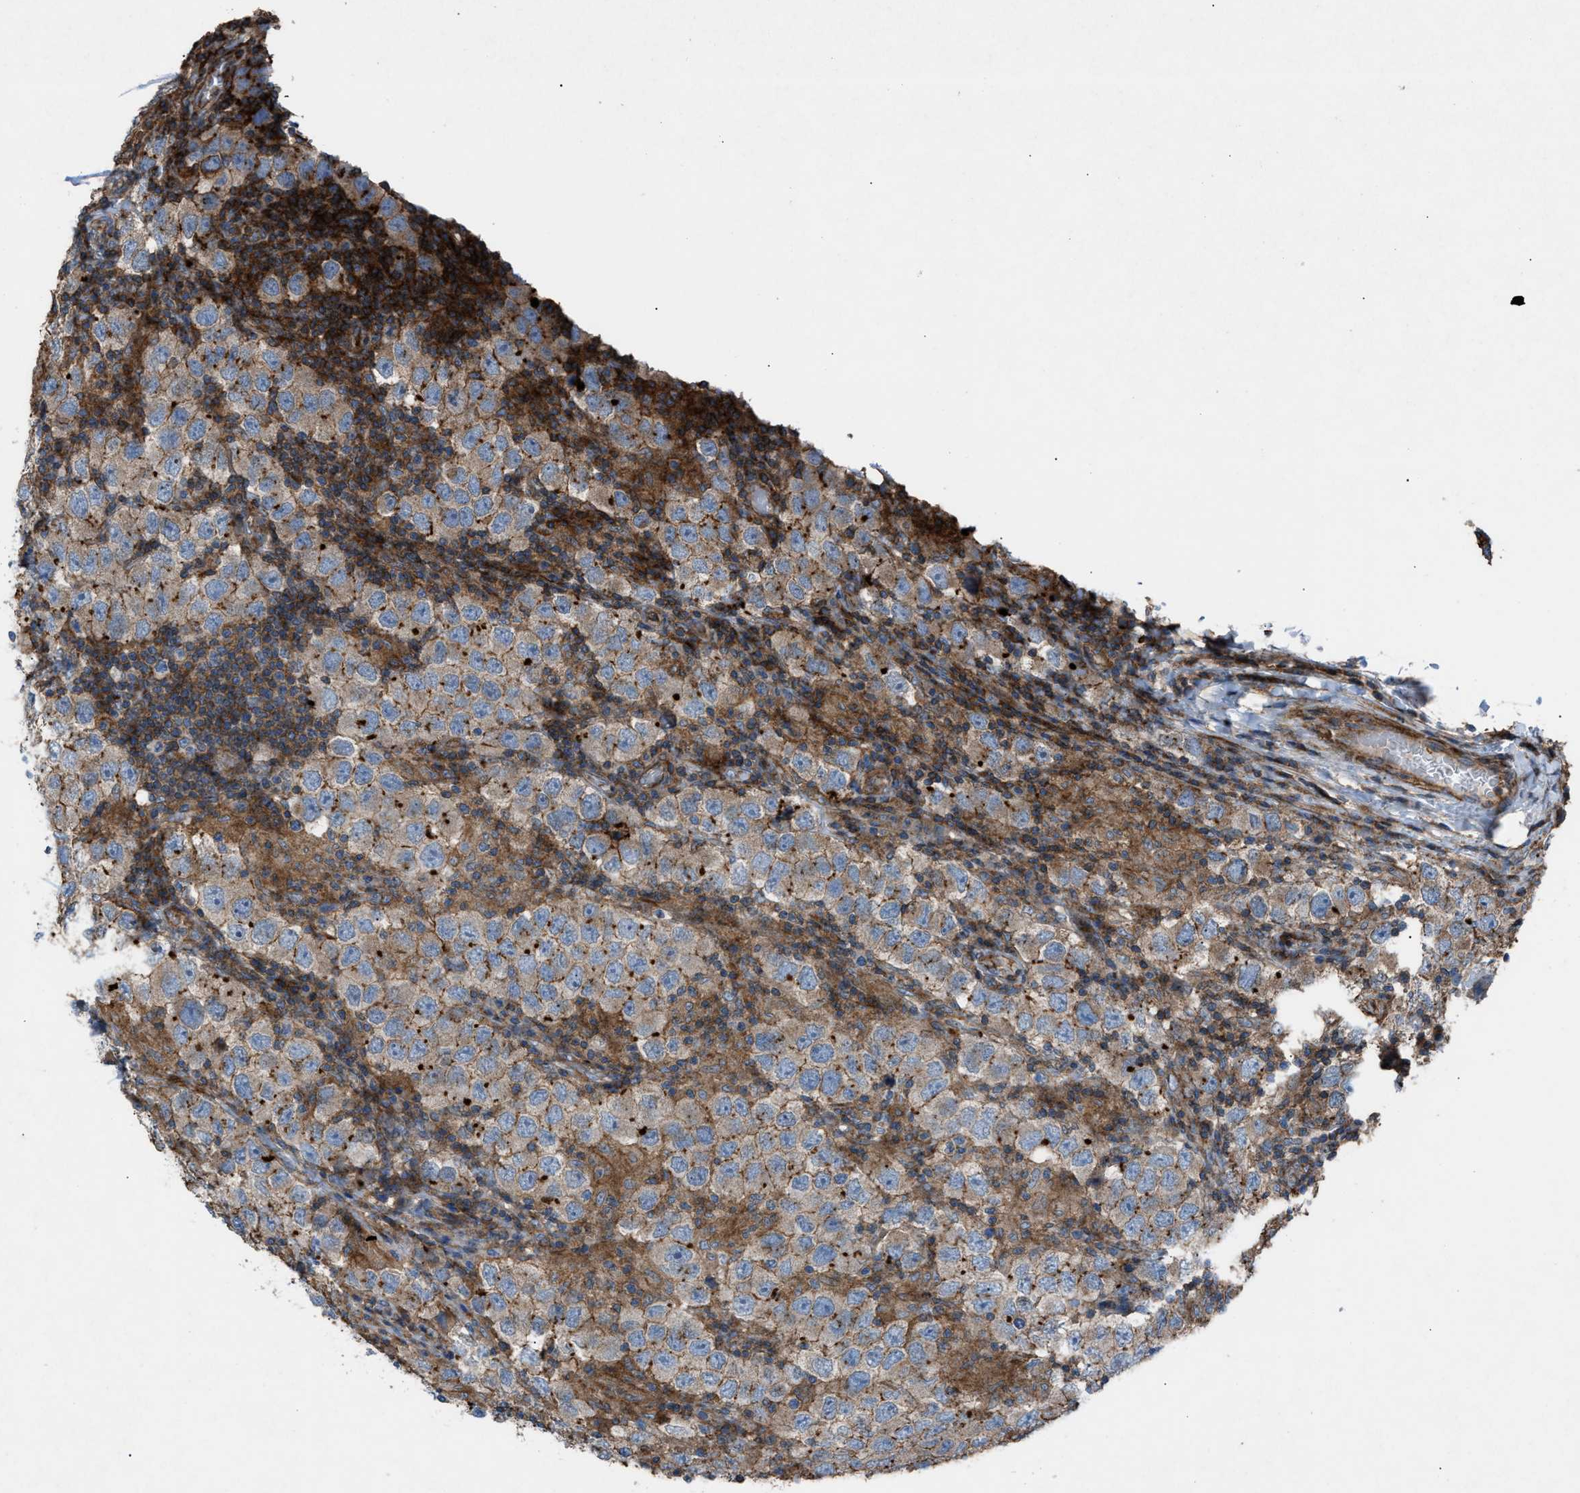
{"staining": {"intensity": "weak", "quantity": ">75%", "location": "cytoplasmic/membranous"}, "tissue": "testis cancer", "cell_type": "Tumor cells", "image_type": "cancer", "snomed": [{"axis": "morphology", "description": "Carcinoma, Embryonal, NOS"}, {"axis": "topography", "description": "Testis"}], "caption": "A low amount of weak cytoplasmic/membranous staining is identified in about >75% of tumor cells in embryonal carcinoma (testis) tissue.", "gene": "NCK2", "patient": {"sex": "male", "age": 21}}